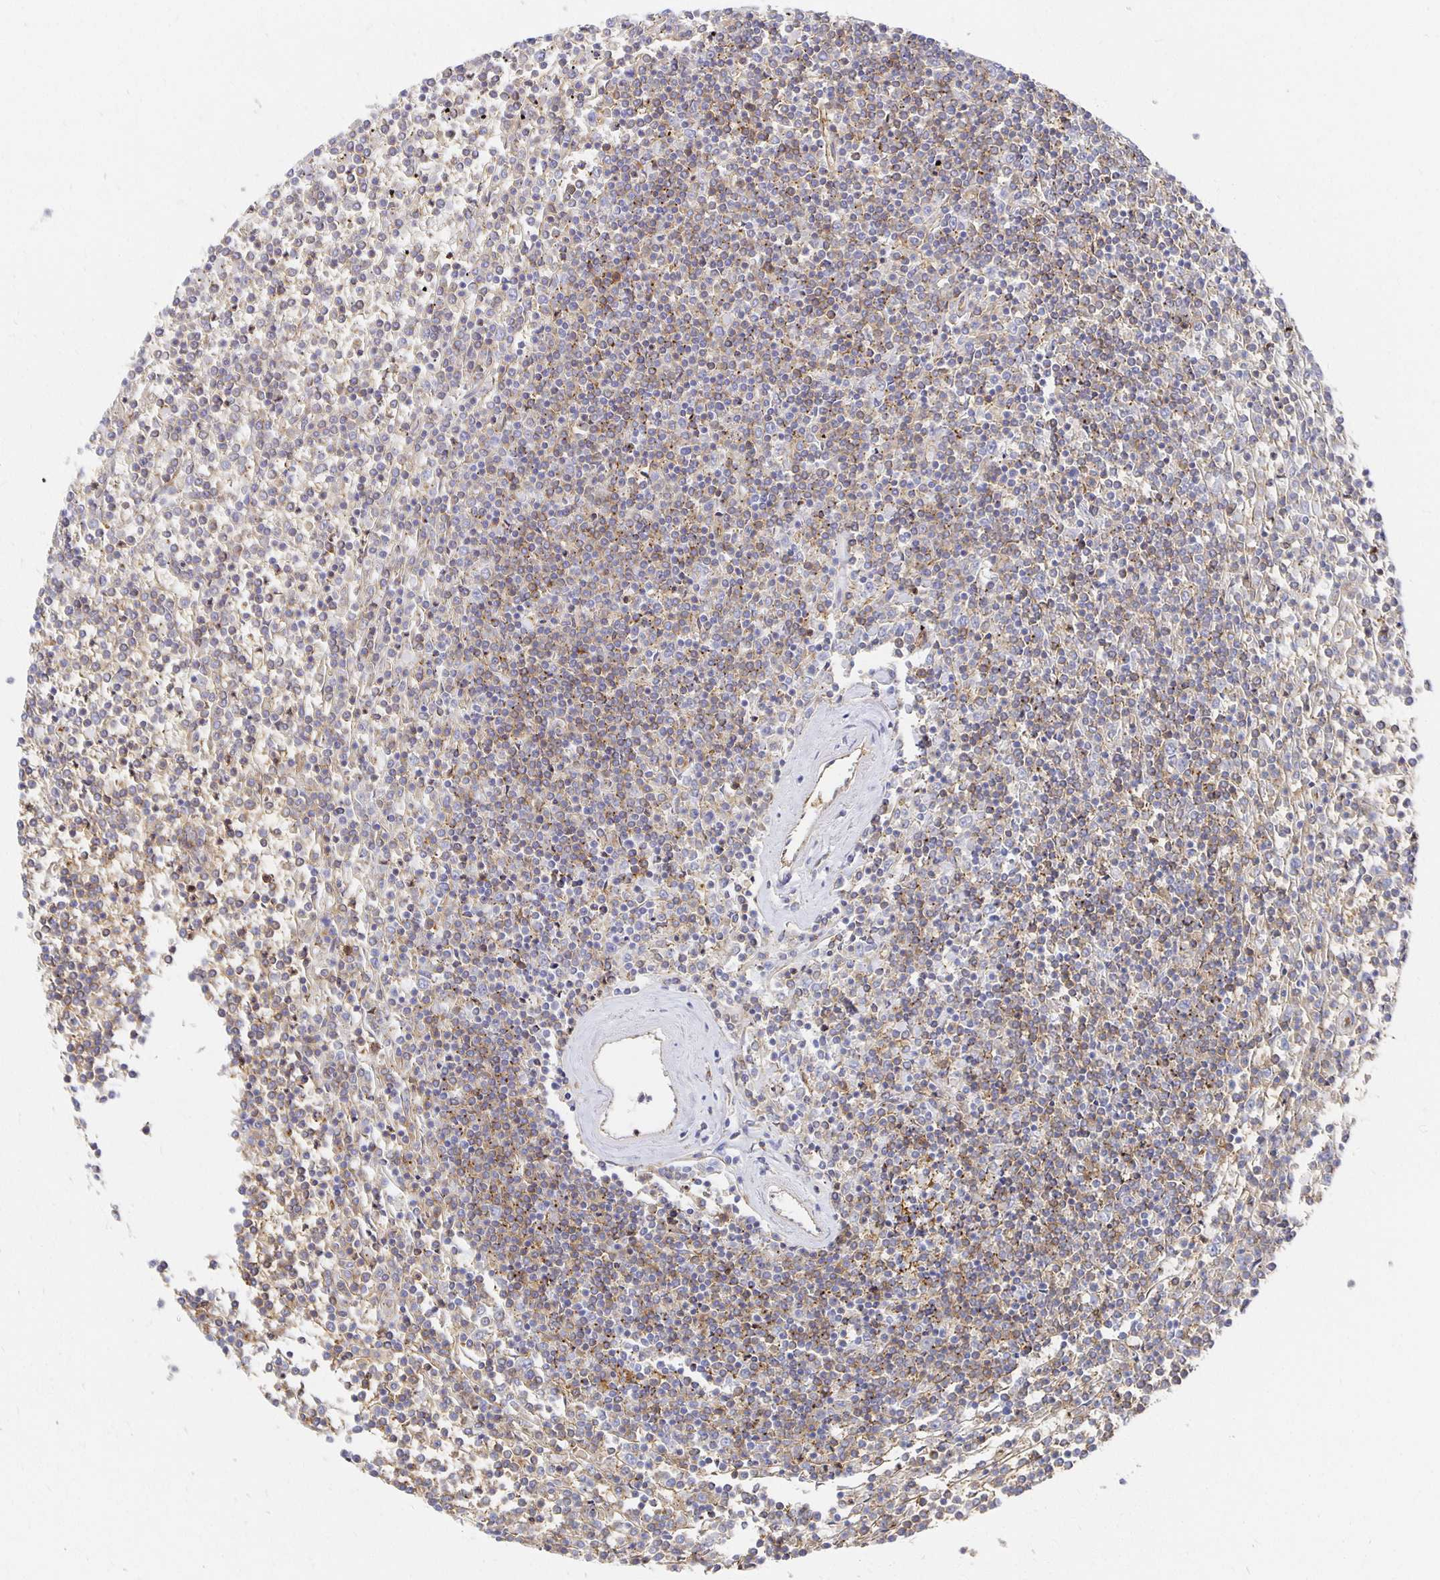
{"staining": {"intensity": "weak", "quantity": "25%-75%", "location": "cytoplasmic/membranous"}, "tissue": "lymphoma", "cell_type": "Tumor cells", "image_type": "cancer", "snomed": [{"axis": "morphology", "description": "Malignant lymphoma, non-Hodgkin's type, Low grade"}, {"axis": "topography", "description": "Spleen"}], "caption": "Malignant lymphoma, non-Hodgkin's type (low-grade) was stained to show a protein in brown. There is low levels of weak cytoplasmic/membranous staining in about 25%-75% of tumor cells. (Brightfield microscopy of DAB IHC at high magnification).", "gene": "TAAR1", "patient": {"sex": "female", "age": 19}}